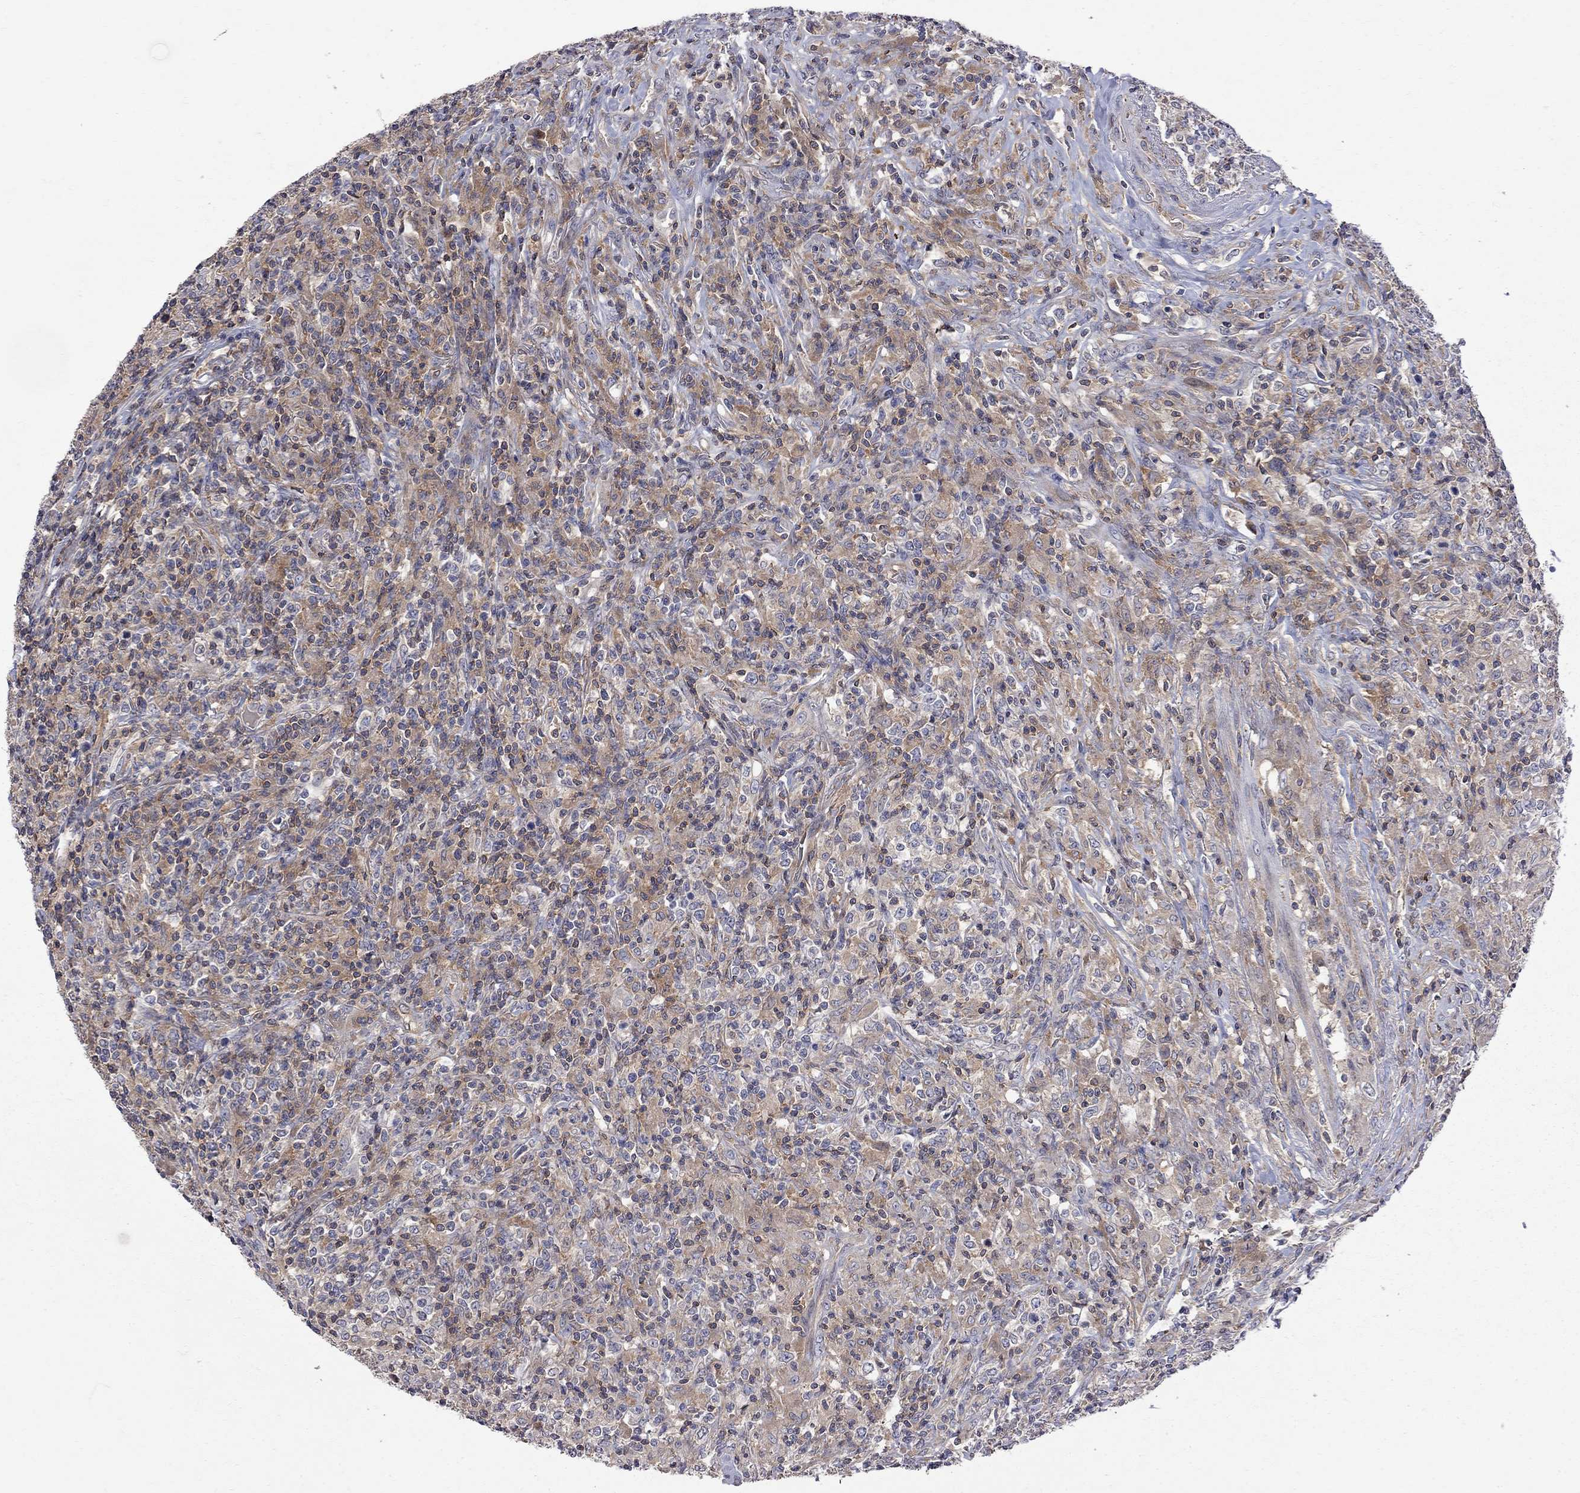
{"staining": {"intensity": "moderate", "quantity": "25%-75%", "location": "cytoplasmic/membranous"}, "tissue": "lymphoma", "cell_type": "Tumor cells", "image_type": "cancer", "snomed": [{"axis": "morphology", "description": "Malignant lymphoma, non-Hodgkin's type, High grade"}, {"axis": "topography", "description": "Lung"}], "caption": "High-grade malignant lymphoma, non-Hodgkin's type stained for a protein (brown) displays moderate cytoplasmic/membranous positive expression in about 25%-75% of tumor cells.", "gene": "ABI3", "patient": {"sex": "male", "age": 79}}